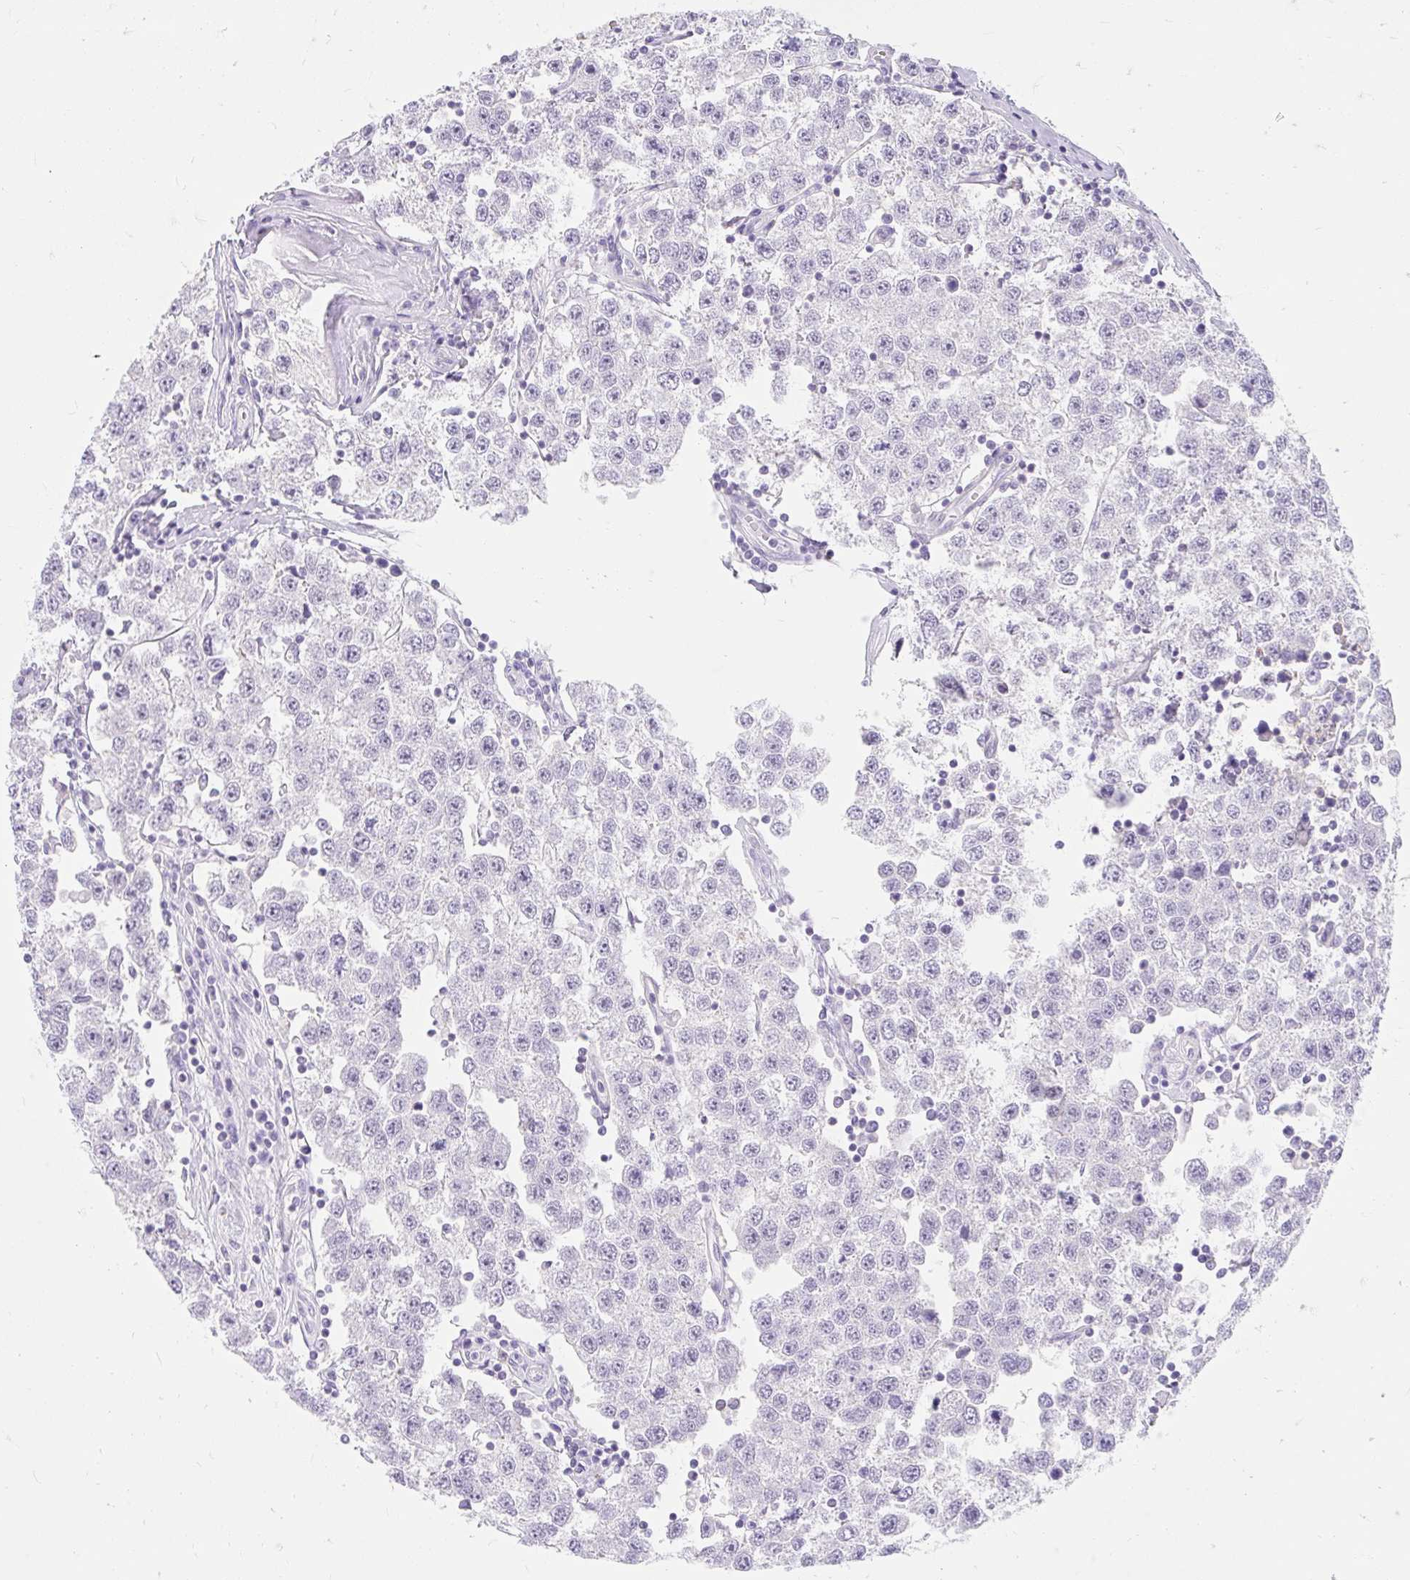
{"staining": {"intensity": "negative", "quantity": "none", "location": "none"}, "tissue": "testis cancer", "cell_type": "Tumor cells", "image_type": "cancer", "snomed": [{"axis": "morphology", "description": "Seminoma, NOS"}, {"axis": "topography", "description": "Testis"}], "caption": "Tumor cells are negative for protein expression in human testis cancer (seminoma).", "gene": "SLC28A1", "patient": {"sex": "male", "age": 34}}